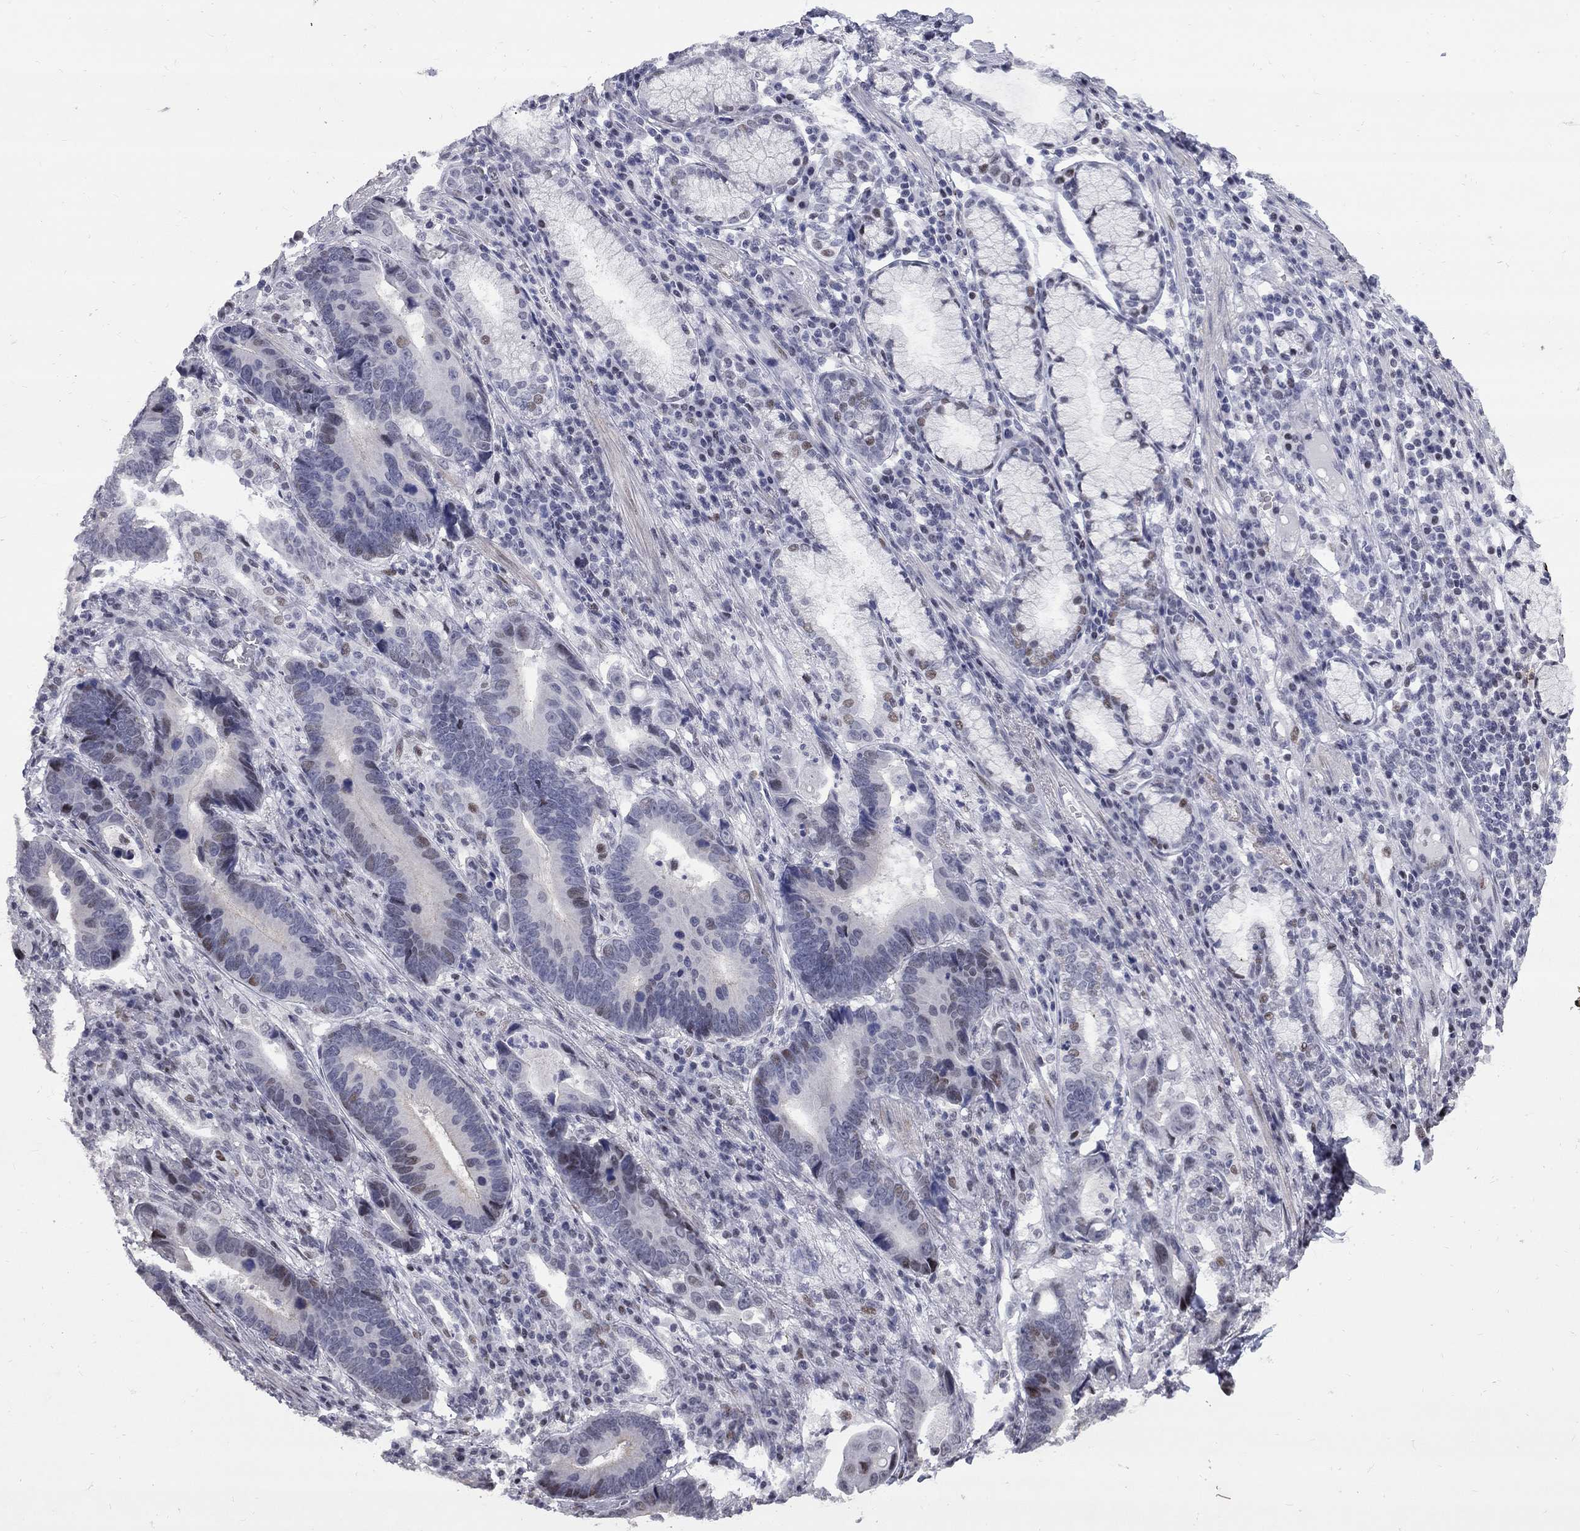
{"staining": {"intensity": "weak", "quantity": "<25%", "location": "nuclear"}, "tissue": "stomach cancer", "cell_type": "Tumor cells", "image_type": "cancer", "snomed": [{"axis": "morphology", "description": "Adenocarcinoma, NOS"}, {"axis": "topography", "description": "Stomach"}], "caption": "Tumor cells are negative for brown protein staining in stomach adenocarcinoma.", "gene": "ZNF154", "patient": {"sex": "male", "age": 84}}